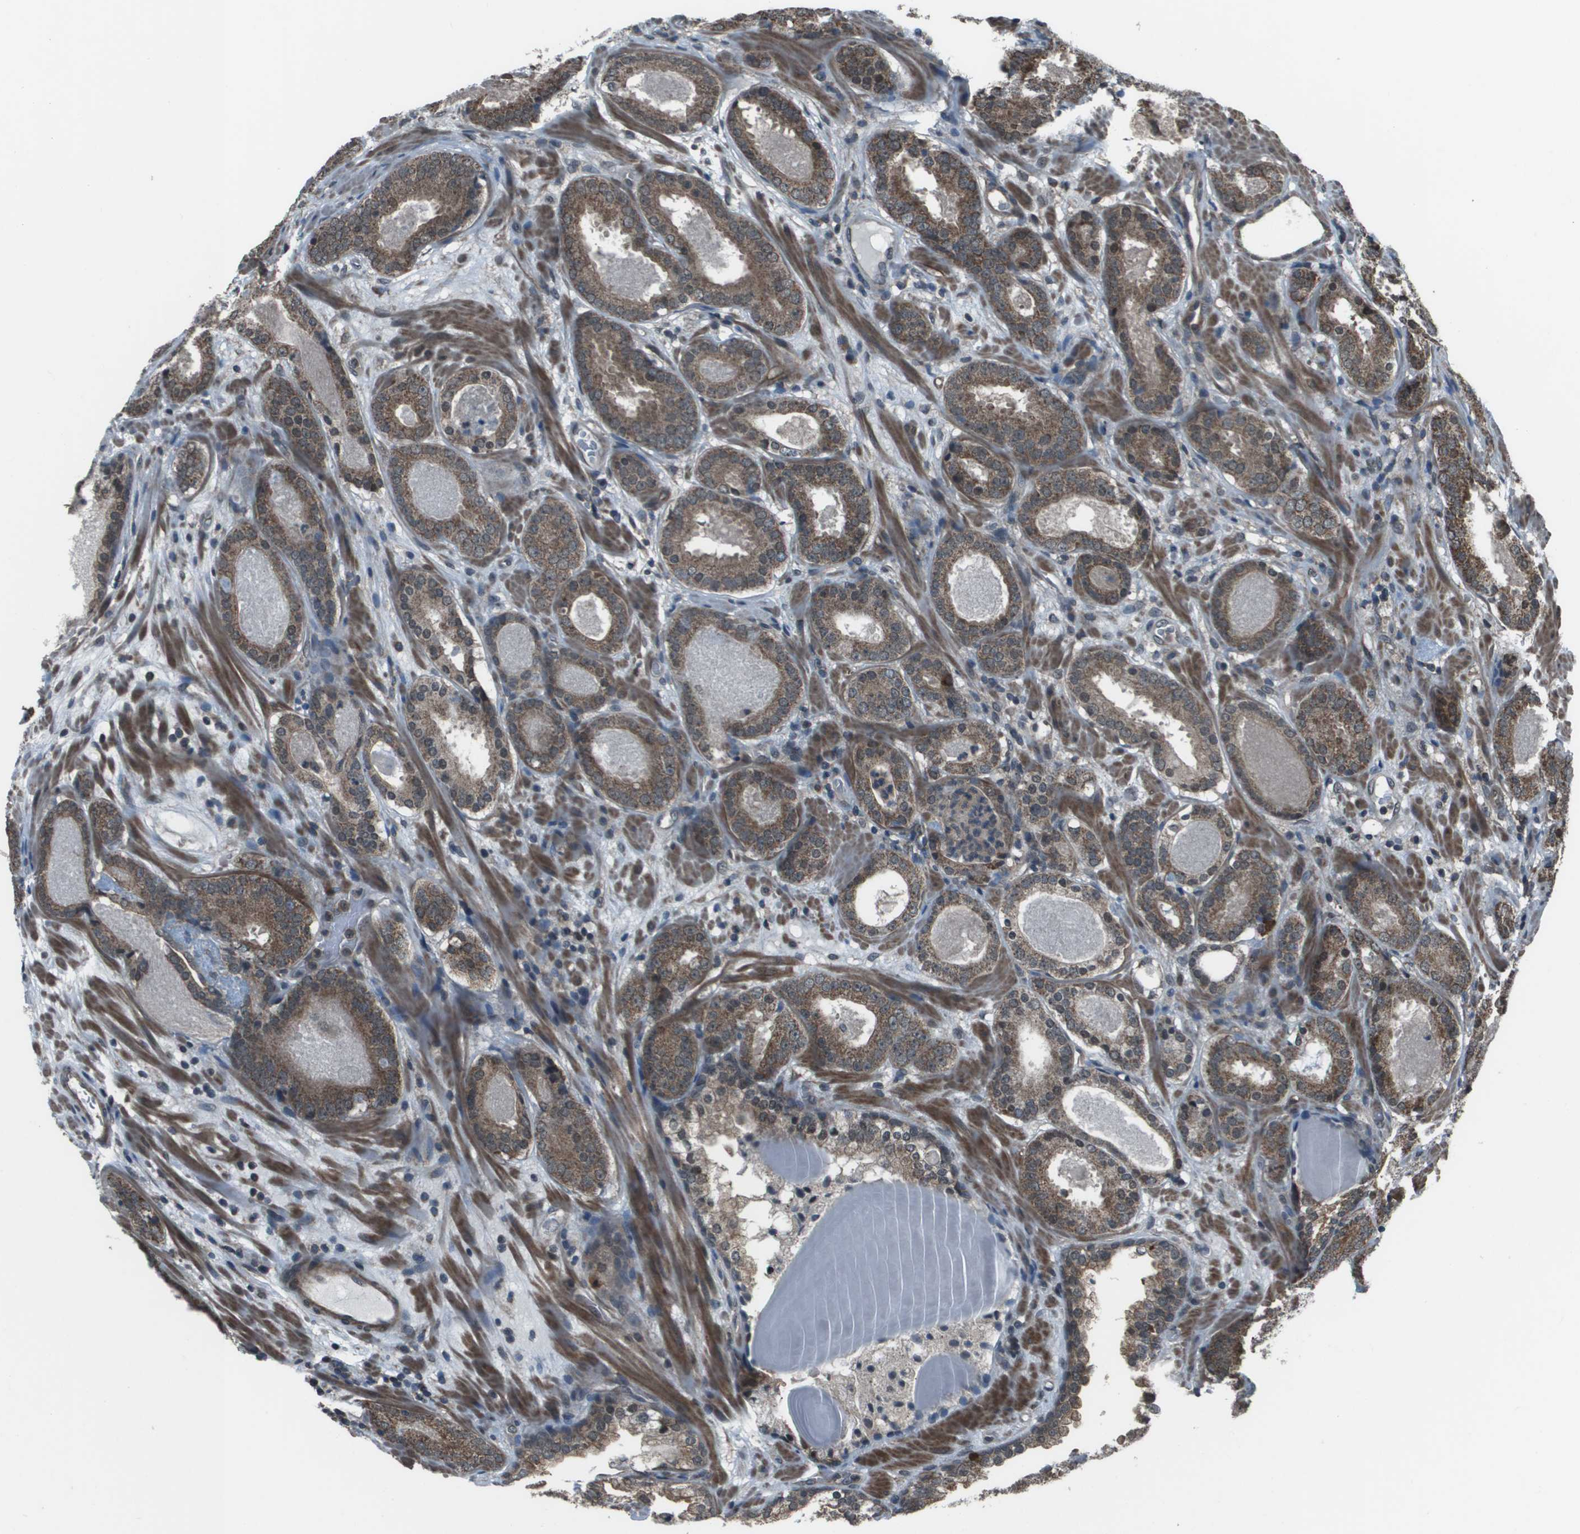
{"staining": {"intensity": "moderate", "quantity": ">75%", "location": "cytoplasmic/membranous"}, "tissue": "prostate cancer", "cell_type": "Tumor cells", "image_type": "cancer", "snomed": [{"axis": "morphology", "description": "Adenocarcinoma, Low grade"}, {"axis": "topography", "description": "Prostate"}], "caption": "Moderate cytoplasmic/membranous expression for a protein is present in approximately >75% of tumor cells of adenocarcinoma (low-grade) (prostate) using immunohistochemistry.", "gene": "PPFIA1", "patient": {"sex": "male", "age": 69}}